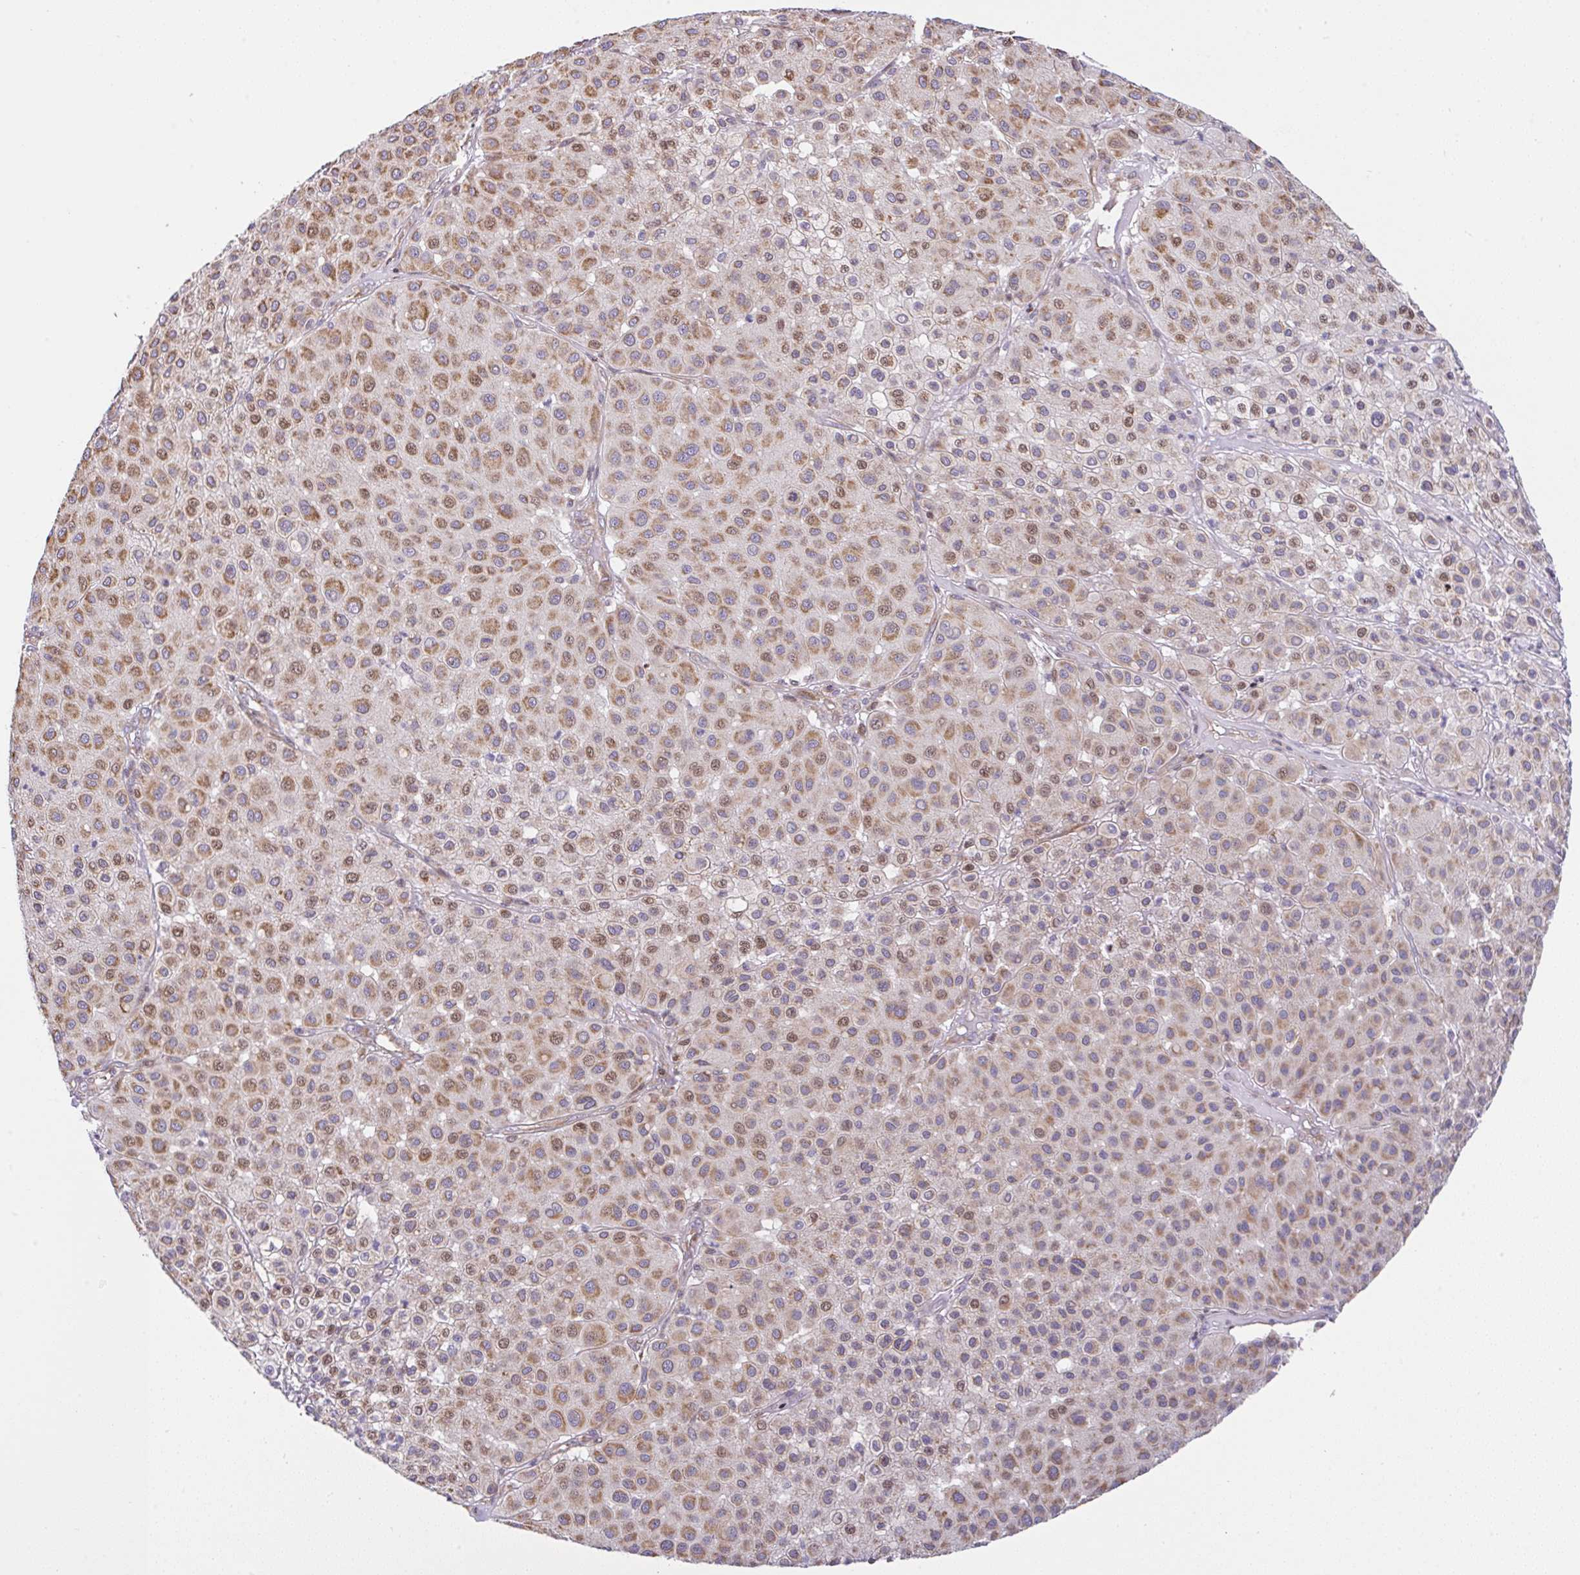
{"staining": {"intensity": "moderate", "quantity": ">75%", "location": "cytoplasmic/membranous"}, "tissue": "melanoma", "cell_type": "Tumor cells", "image_type": "cancer", "snomed": [{"axis": "morphology", "description": "Malignant melanoma, Metastatic site"}, {"axis": "topography", "description": "Smooth muscle"}], "caption": "Immunohistochemistry image of melanoma stained for a protein (brown), which shows medium levels of moderate cytoplasmic/membranous positivity in approximately >75% of tumor cells.", "gene": "FIGNL1", "patient": {"sex": "male", "age": 41}}